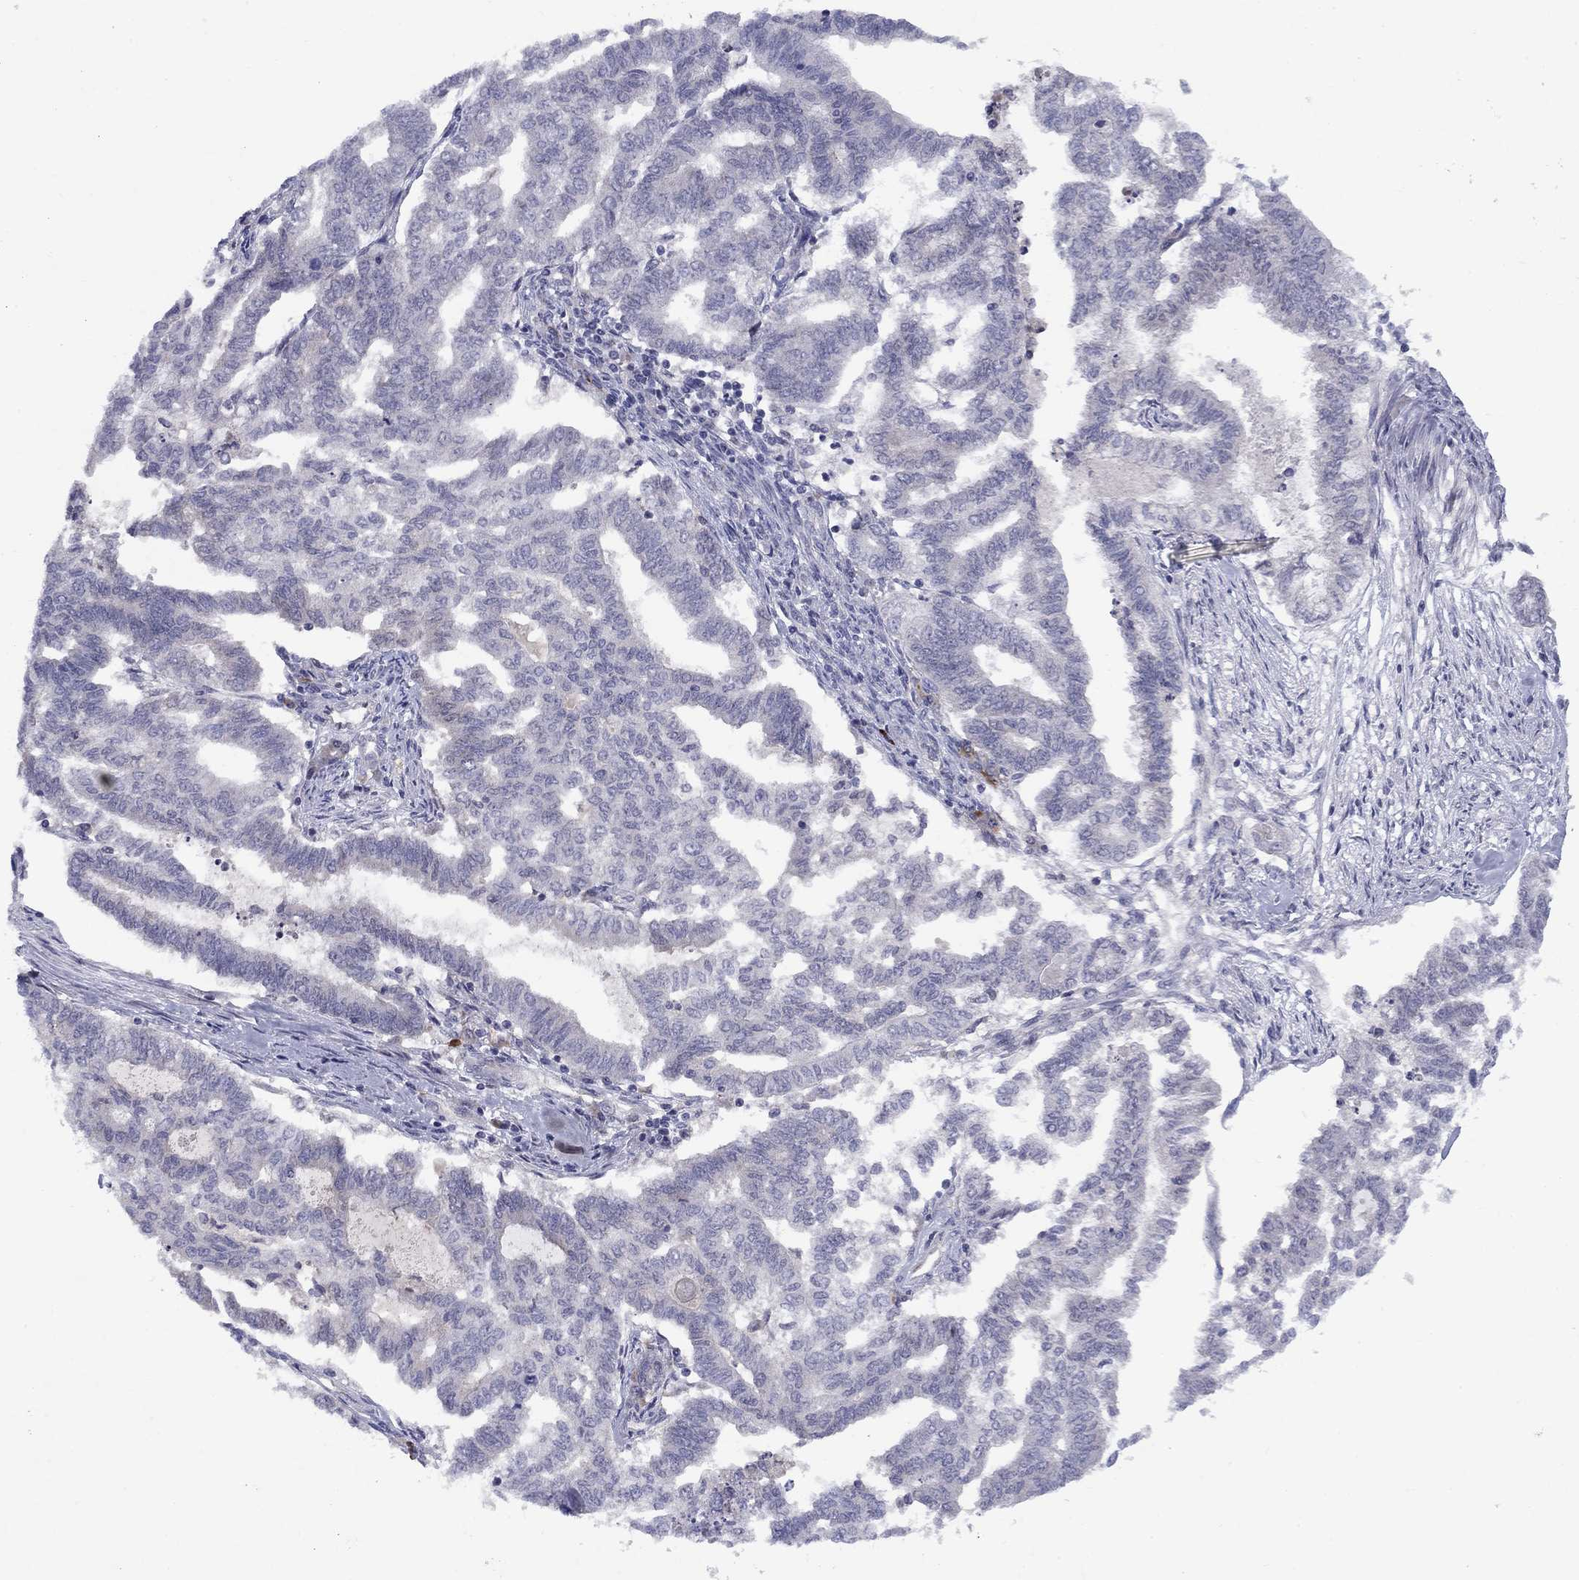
{"staining": {"intensity": "negative", "quantity": "none", "location": "none"}, "tissue": "endometrial cancer", "cell_type": "Tumor cells", "image_type": "cancer", "snomed": [{"axis": "morphology", "description": "Adenocarcinoma, NOS"}, {"axis": "topography", "description": "Endometrium"}], "caption": "IHC image of endometrial cancer (adenocarcinoma) stained for a protein (brown), which reveals no positivity in tumor cells. (Immunohistochemistry, brightfield microscopy, high magnification).", "gene": "CACNA1A", "patient": {"sex": "female", "age": 79}}